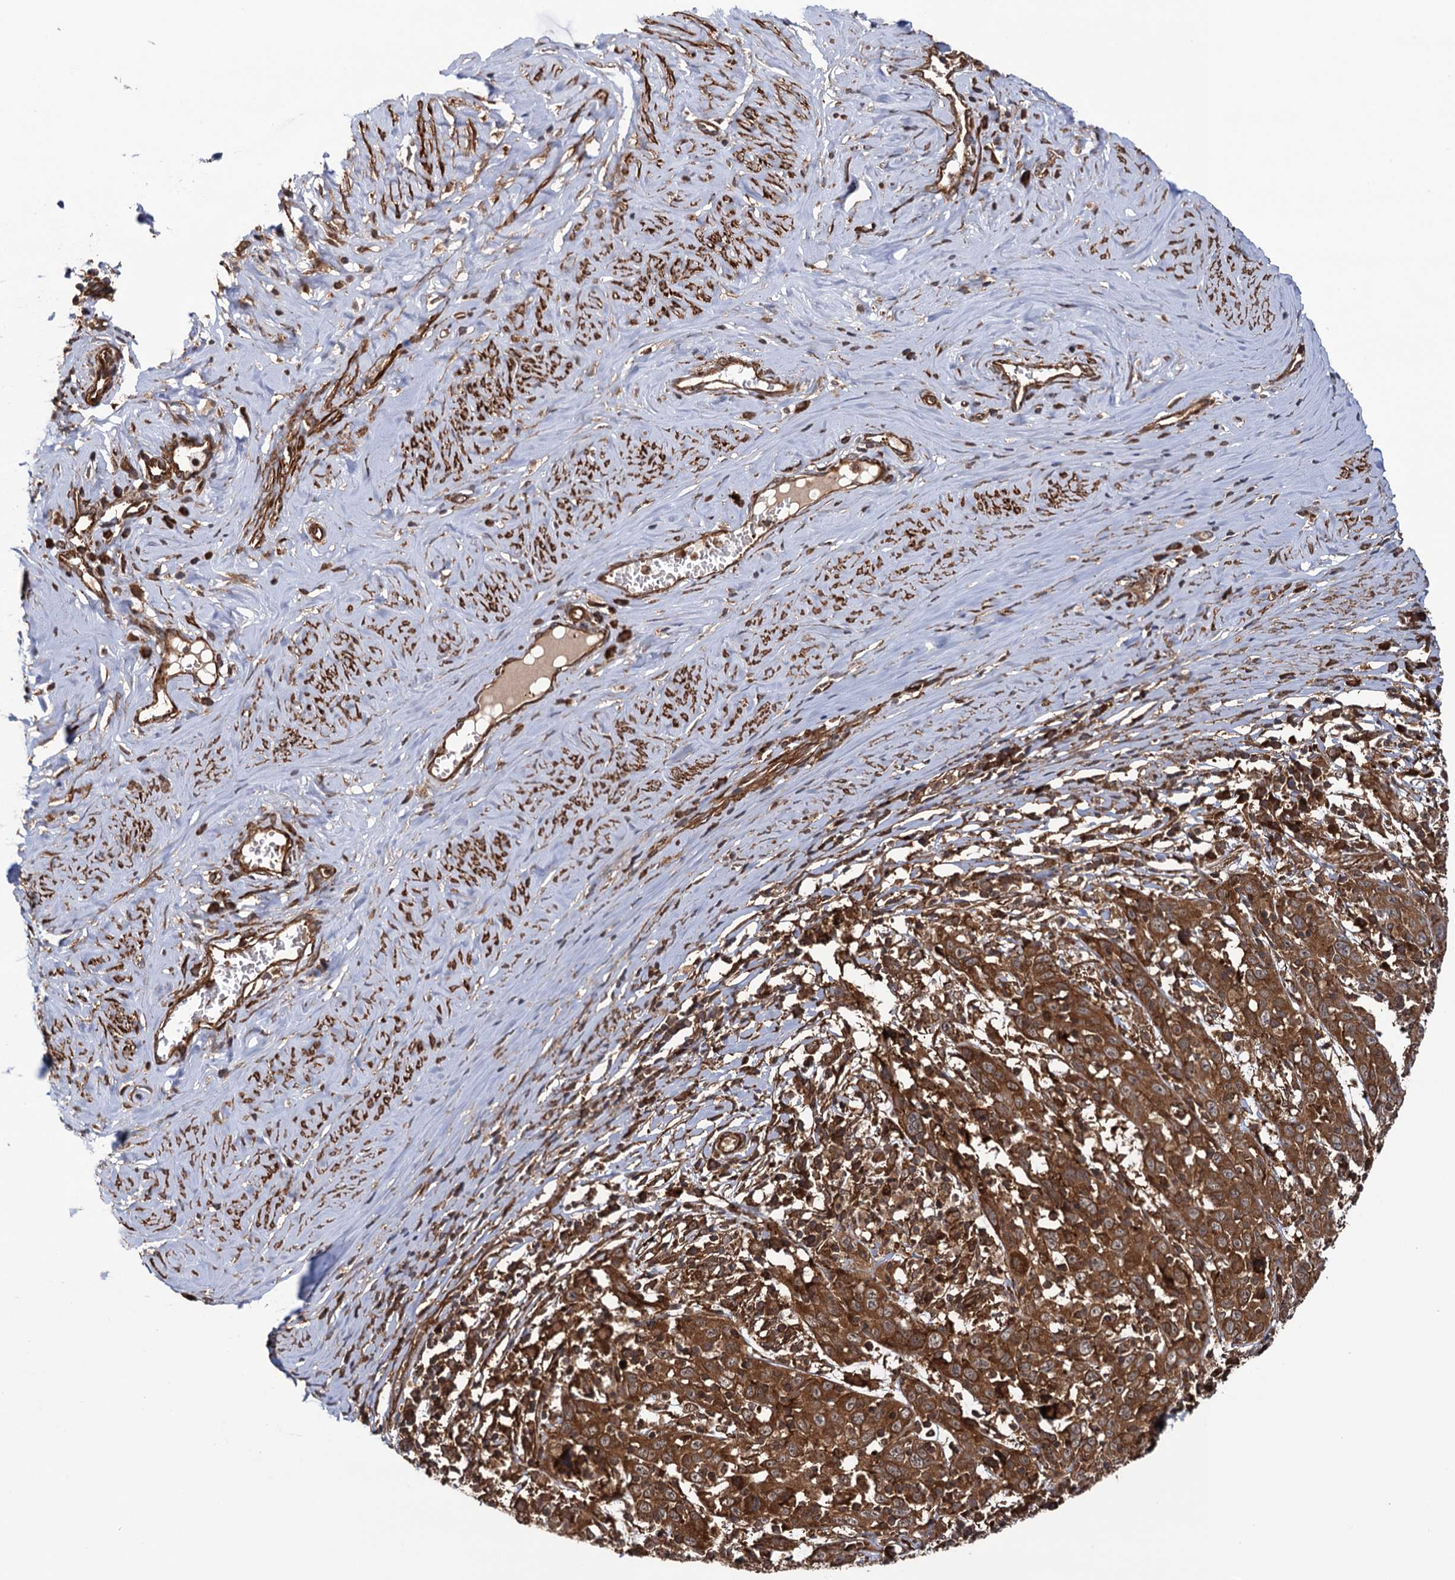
{"staining": {"intensity": "strong", "quantity": ">75%", "location": "cytoplasmic/membranous"}, "tissue": "cervical cancer", "cell_type": "Tumor cells", "image_type": "cancer", "snomed": [{"axis": "morphology", "description": "Squamous cell carcinoma, NOS"}, {"axis": "topography", "description": "Cervix"}], "caption": "This image demonstrates squamous cell carcinoma (cervical) stained with IHC to label a protein in brown. The cytoplasmic/membranous of tumor cells show strong positivity for the protein. Nuclei are counter-stained blue.", "gene": "ATP8B4", "patient": {"sex": "female", "age": 46}}